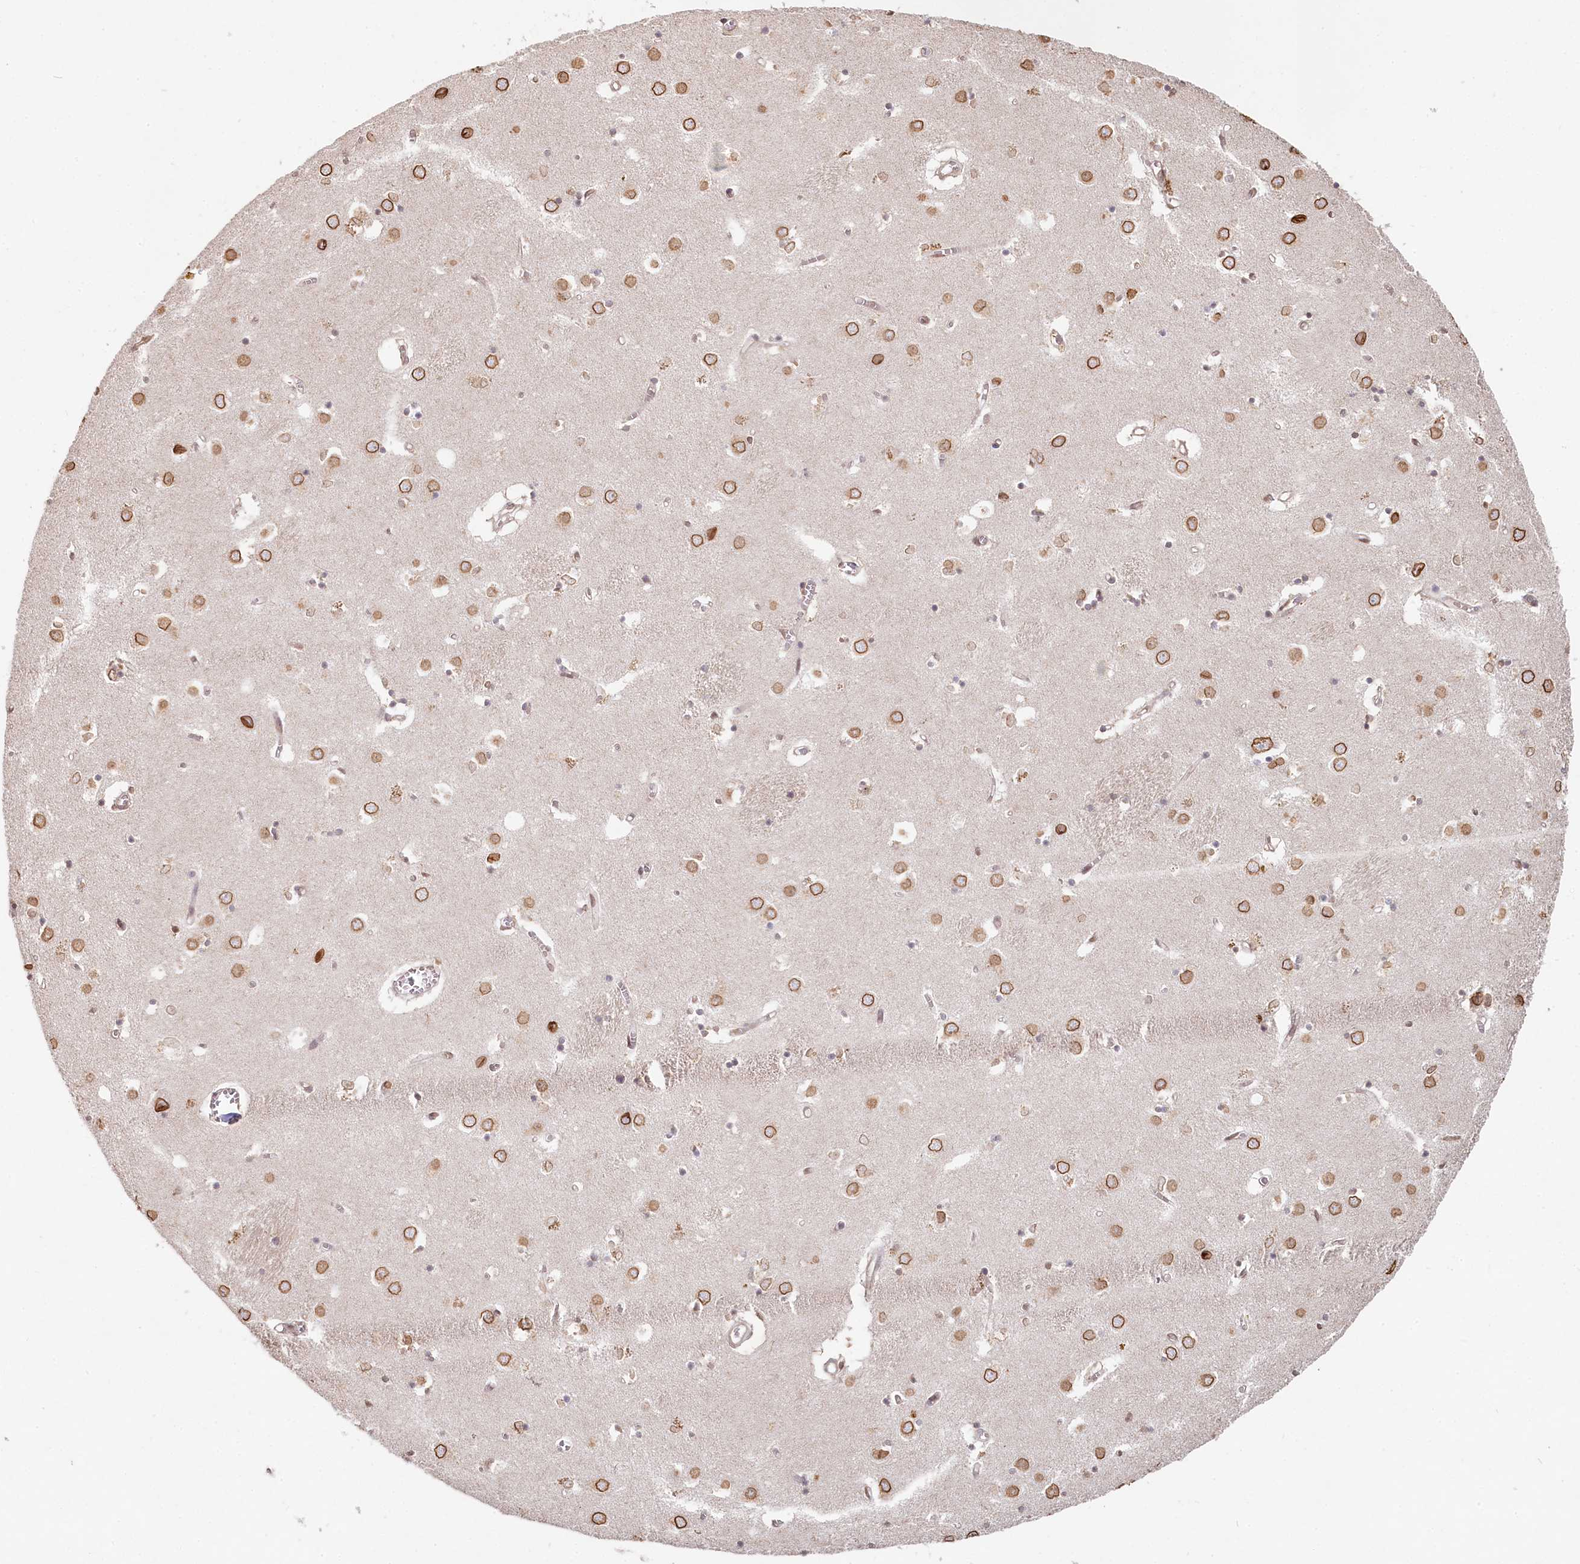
{"staining": {"intensity": "moderate", "quantity": "<25%", "location": "cytoplasmic/membranous,nuclear"}, "tissue": "caudate", "cell_type": "Glial cells", "image_type": "normal", "snomed": [{"axis": "morphology", "description": "Normal tissue, NOS"}, {"axis": "topography", "description": "Lateral ventricle wall"}], "caption": "Protein expression analysis of normal caudate exhibits moderate cytoplasmic/membranous,nuclear staining in approximately <25% of glial cells.", "gene": "TCHP", "patient": {"sex": "male", "age": 70}}